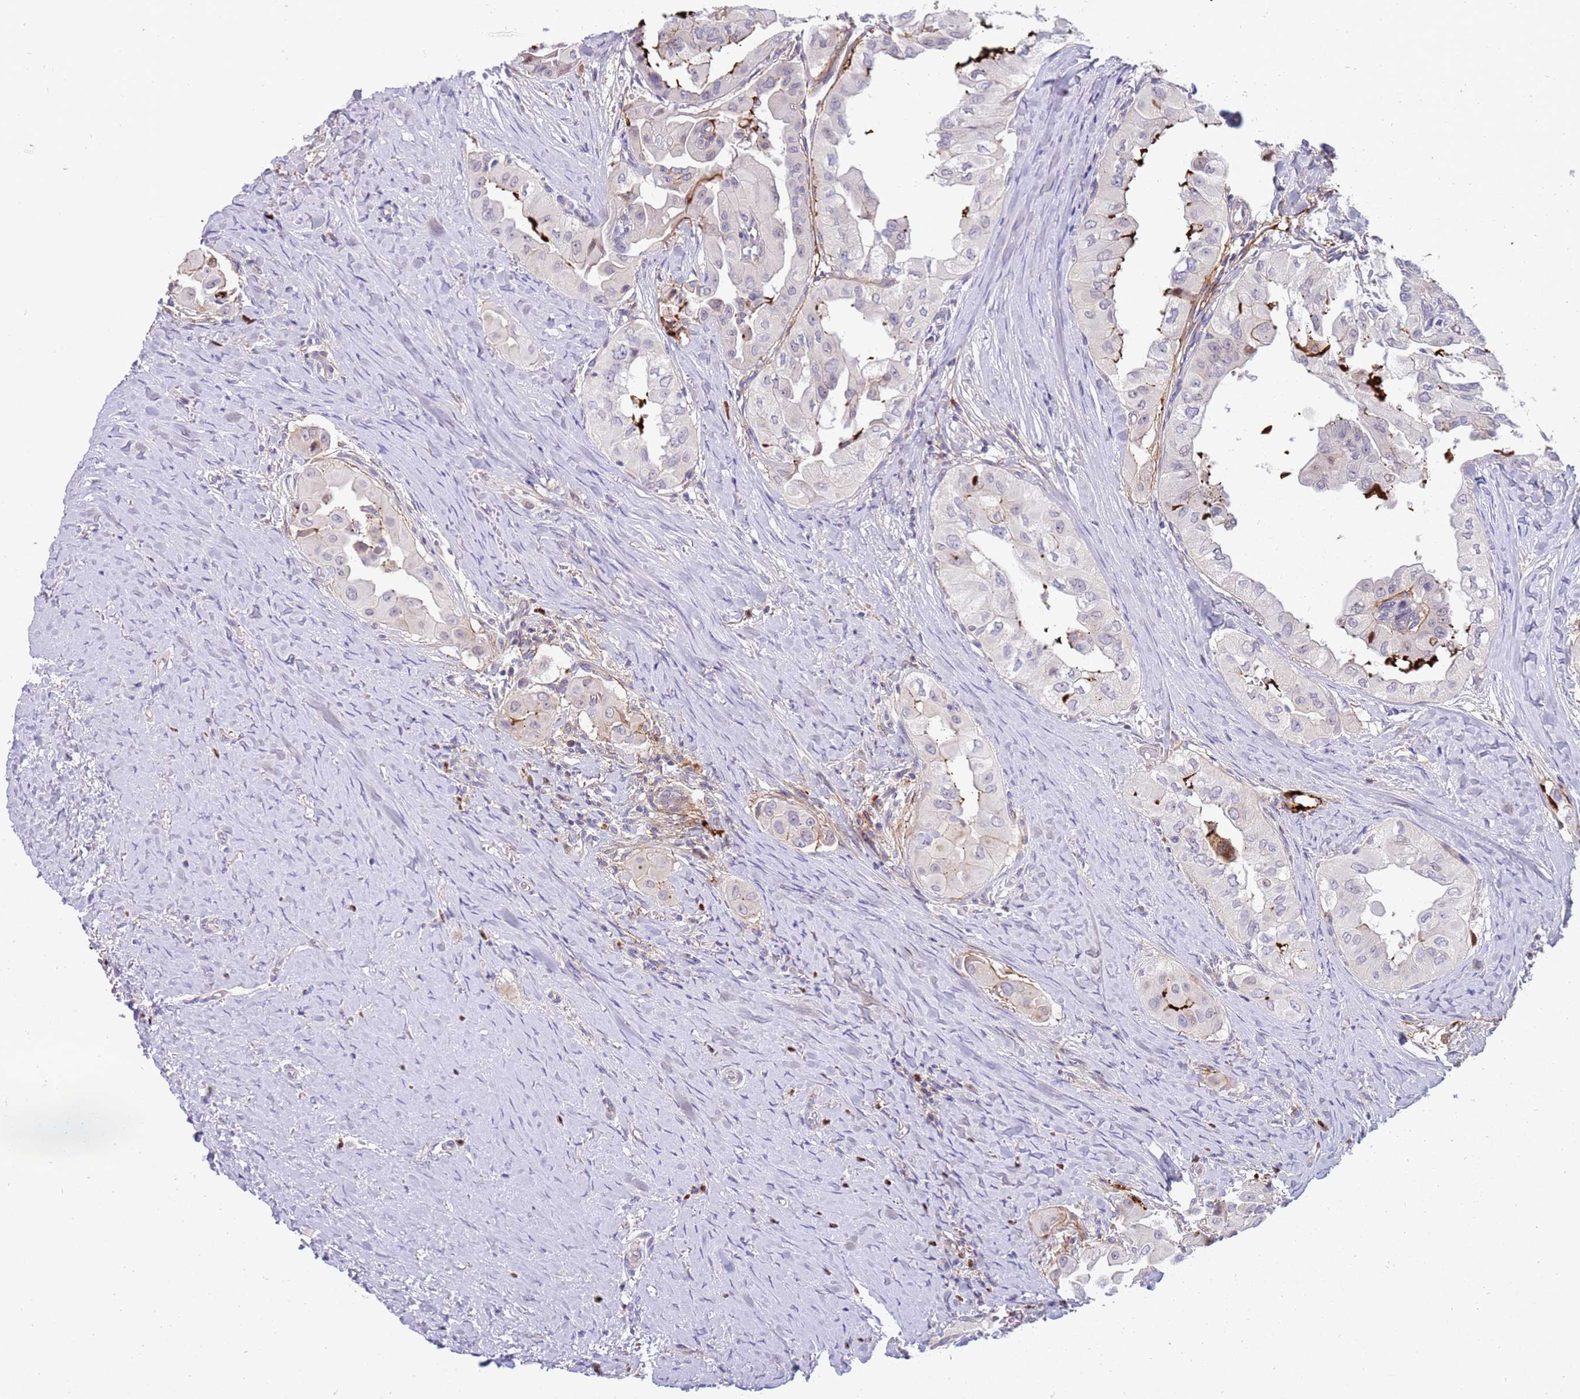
{"staining": {"intensity": "negative", "quantity": "none", "location": "none"}, "tissue": "thyroid cancer", "cell_type": "Tumor cells", "image_type": "cancer", "snomed": [{"axis": "morphology", "description": "Papillary adenocarcinoma, NOS"}, {"axis": "topography", "description": "Thyroid gland"}], "caption": "Immunohistochemical staining of thyroid papillary adenocarcinoma shows no significant expression in tumor cells. (Immunohistochemistry (ihc), brightfield microscopy, high magnification).", "gene": "STK25", "patient": {"sex": "female", "age": 59}}